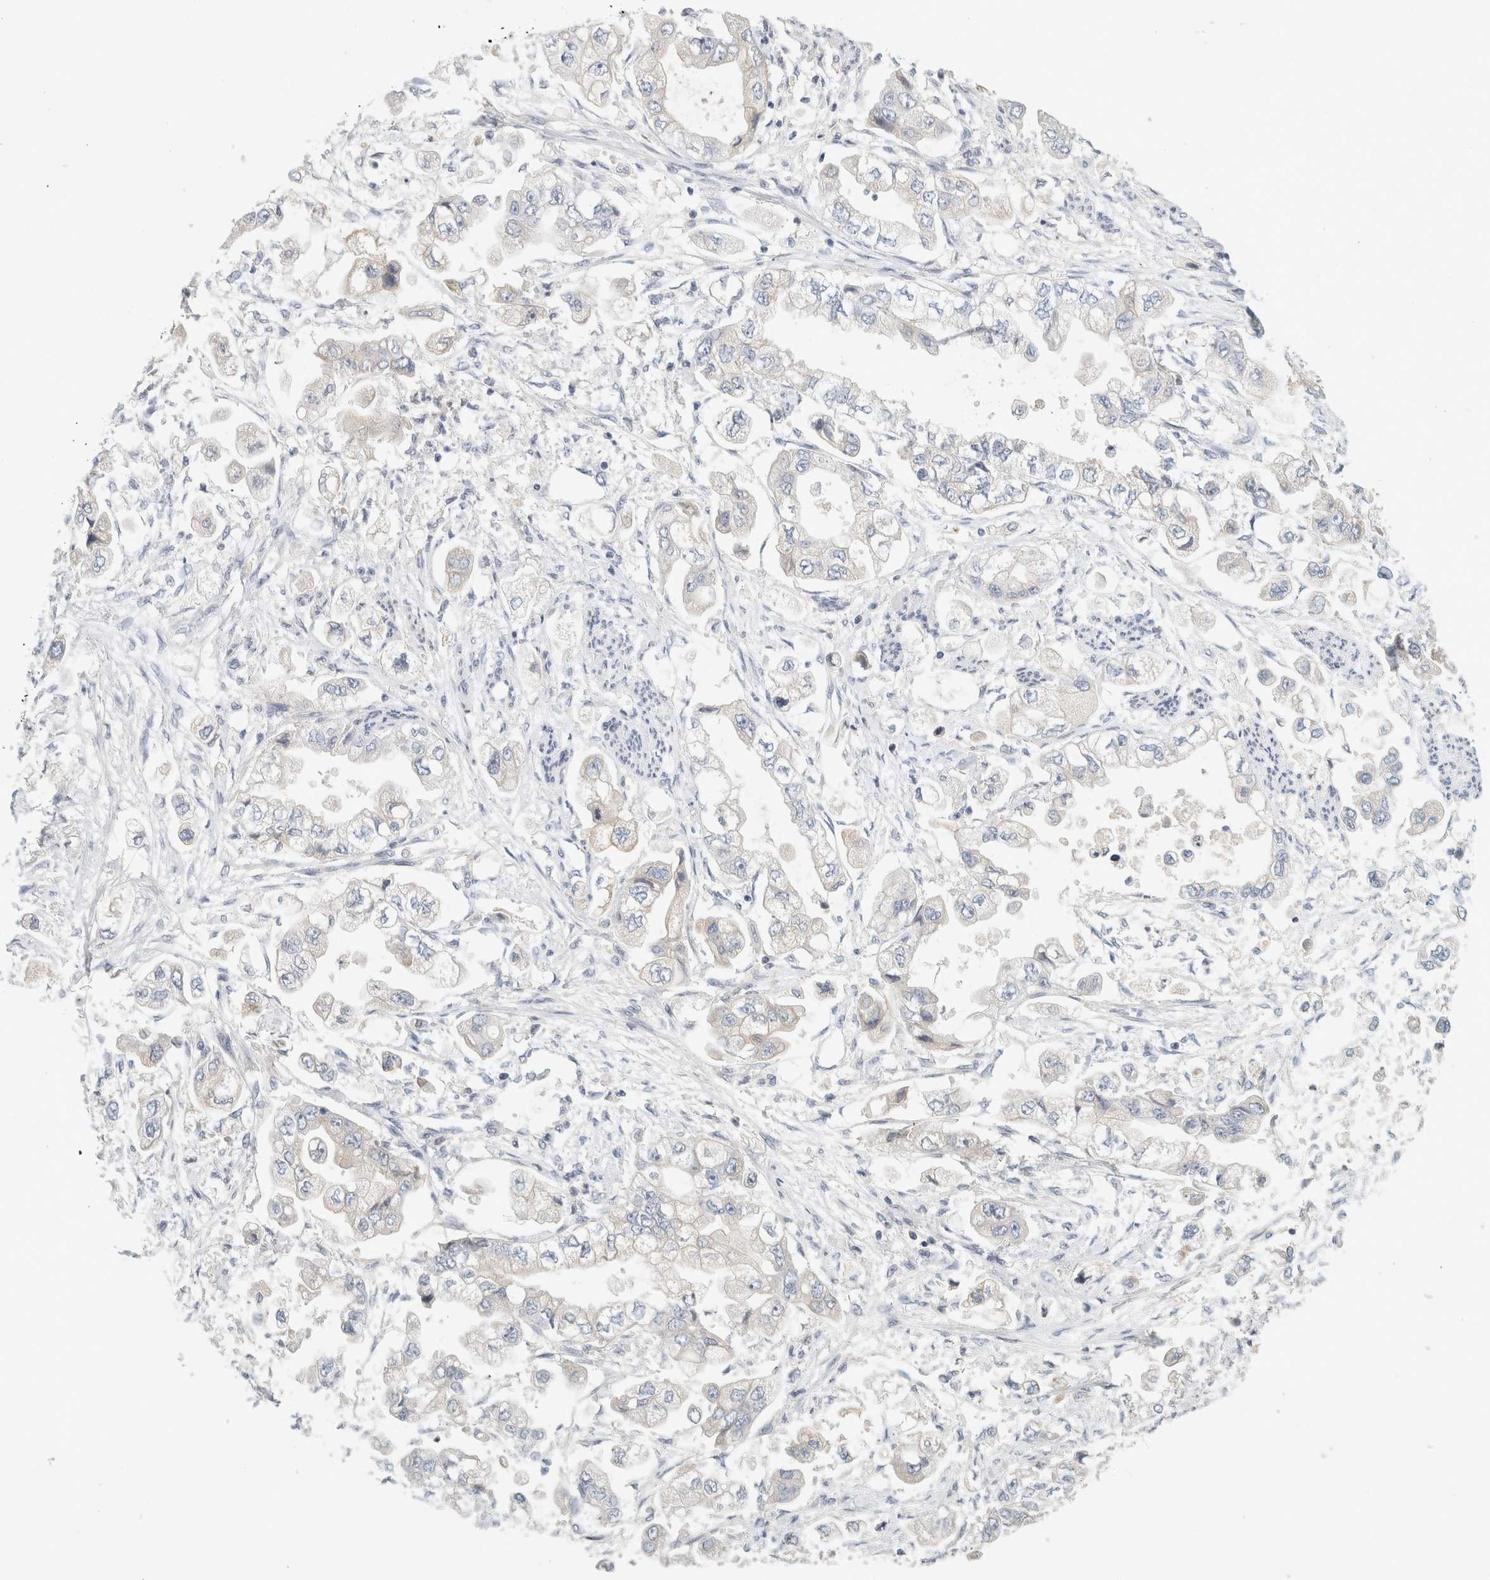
{"staining": {"intensity": "negative", "quantity": "none", "location": "none"}, "tissue": "stomach cancer", "cell_type": "Tumor cells", "image_type": "cancer", "snomed": [{"axis": "morphology", "description": "Adenocarcinoma, NOS"}, {"axis": "topography", "description": "Stomach"}], "caption": "IHC of human stomach cancer demonstrates no expression in tumor cells.", "gene": "STK31", "patient": {"sex": "male", "age": 62}}